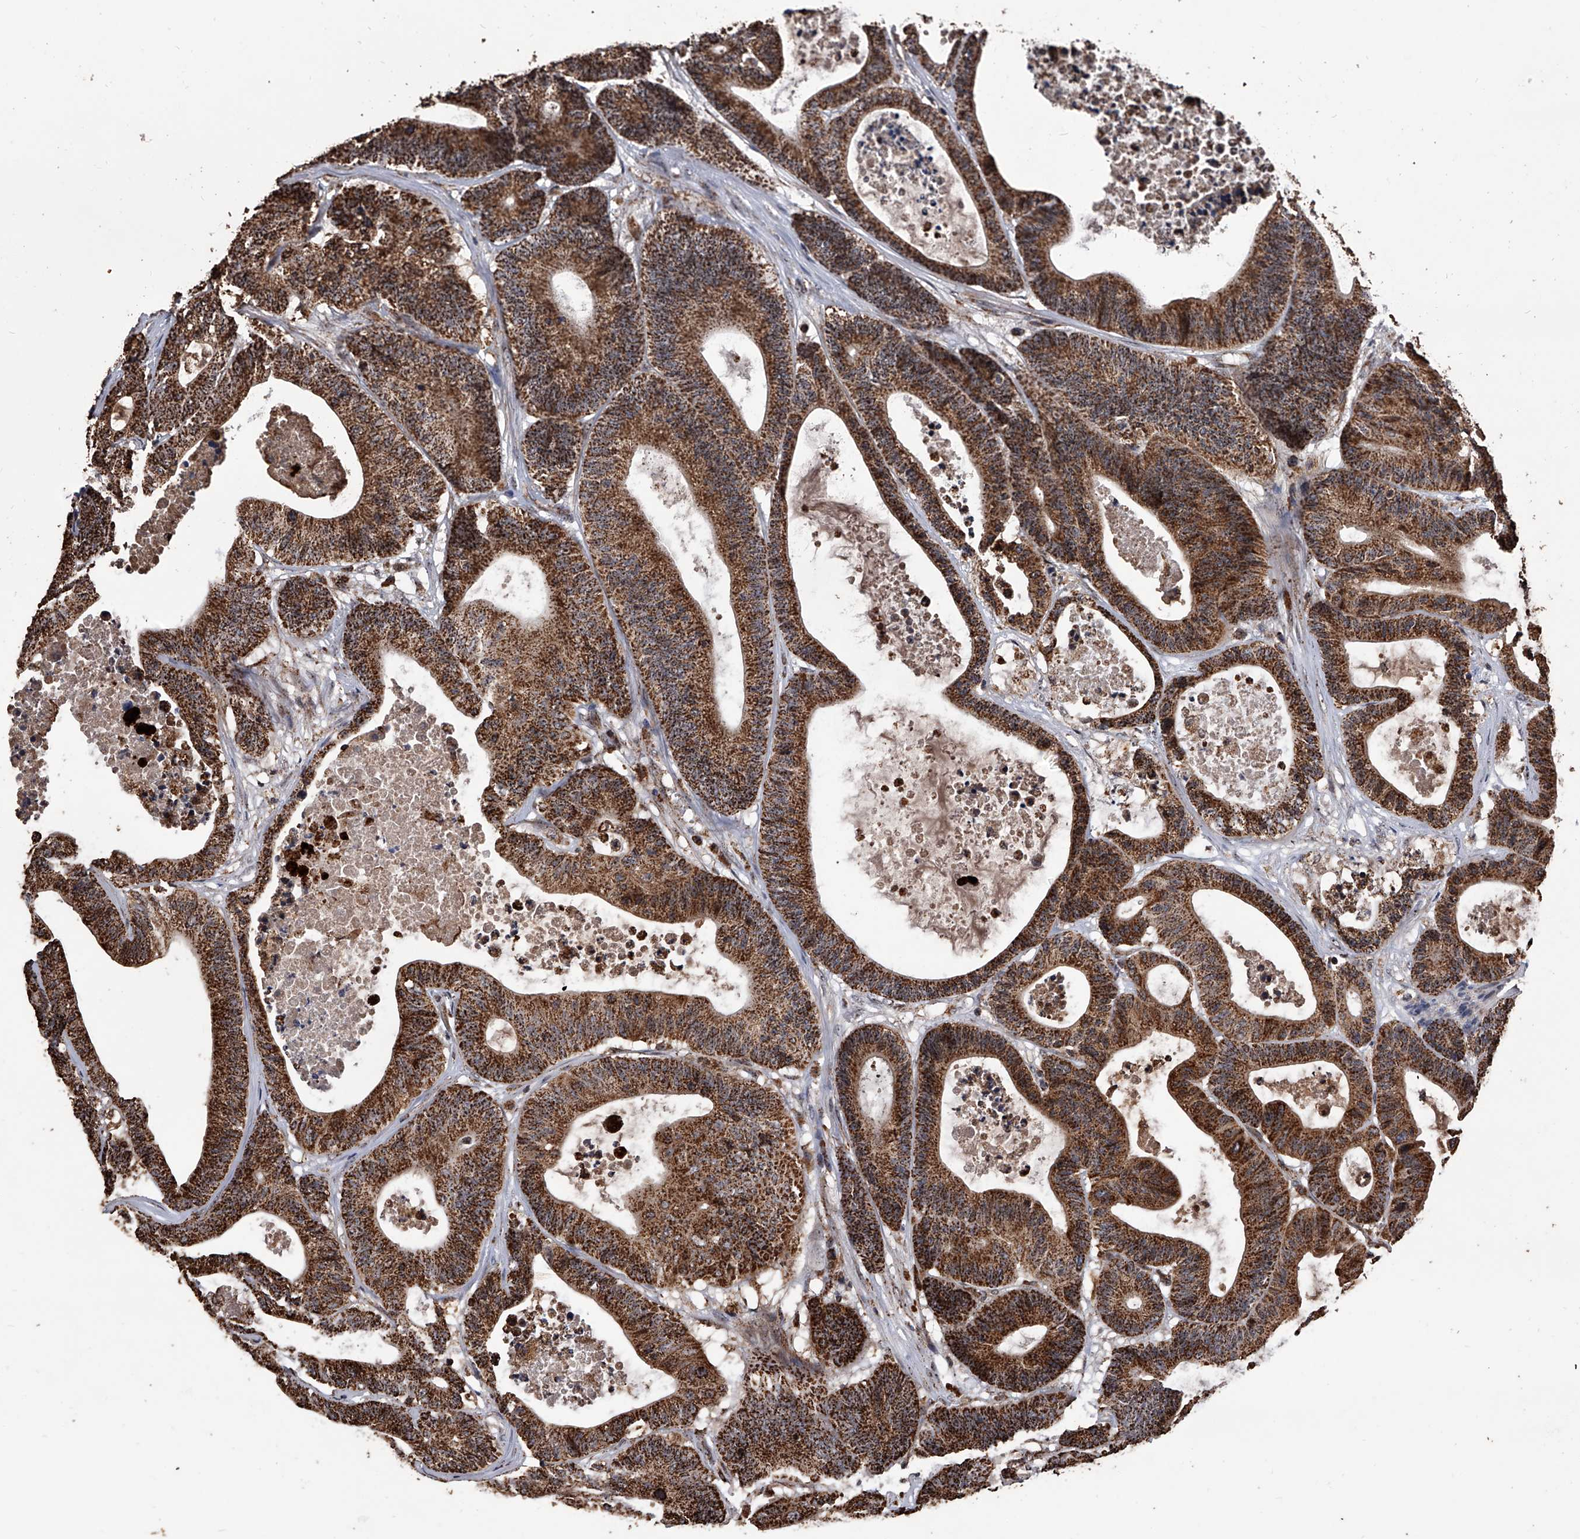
{"staining": {"intensity": "strong", "quantity": ">75%", "location": "cytoplasmic/membranous"}, "tissue": "colorectal cancer", "cell_type": "Tumor cells", "image_type": "cancer", "snomed": [{"axis": "morphology", "description": "Adenocarcinoma, NOS"}, {"axis": "topography", "description": "Colon"}], "caption": "Protein staining shows strong cytoplasmic/membranous staining in approximately >75% of tumor cells in colorectal cancer.", "gene": "SMPDL3A", "patient": {"sex": "female", "age": 84}}